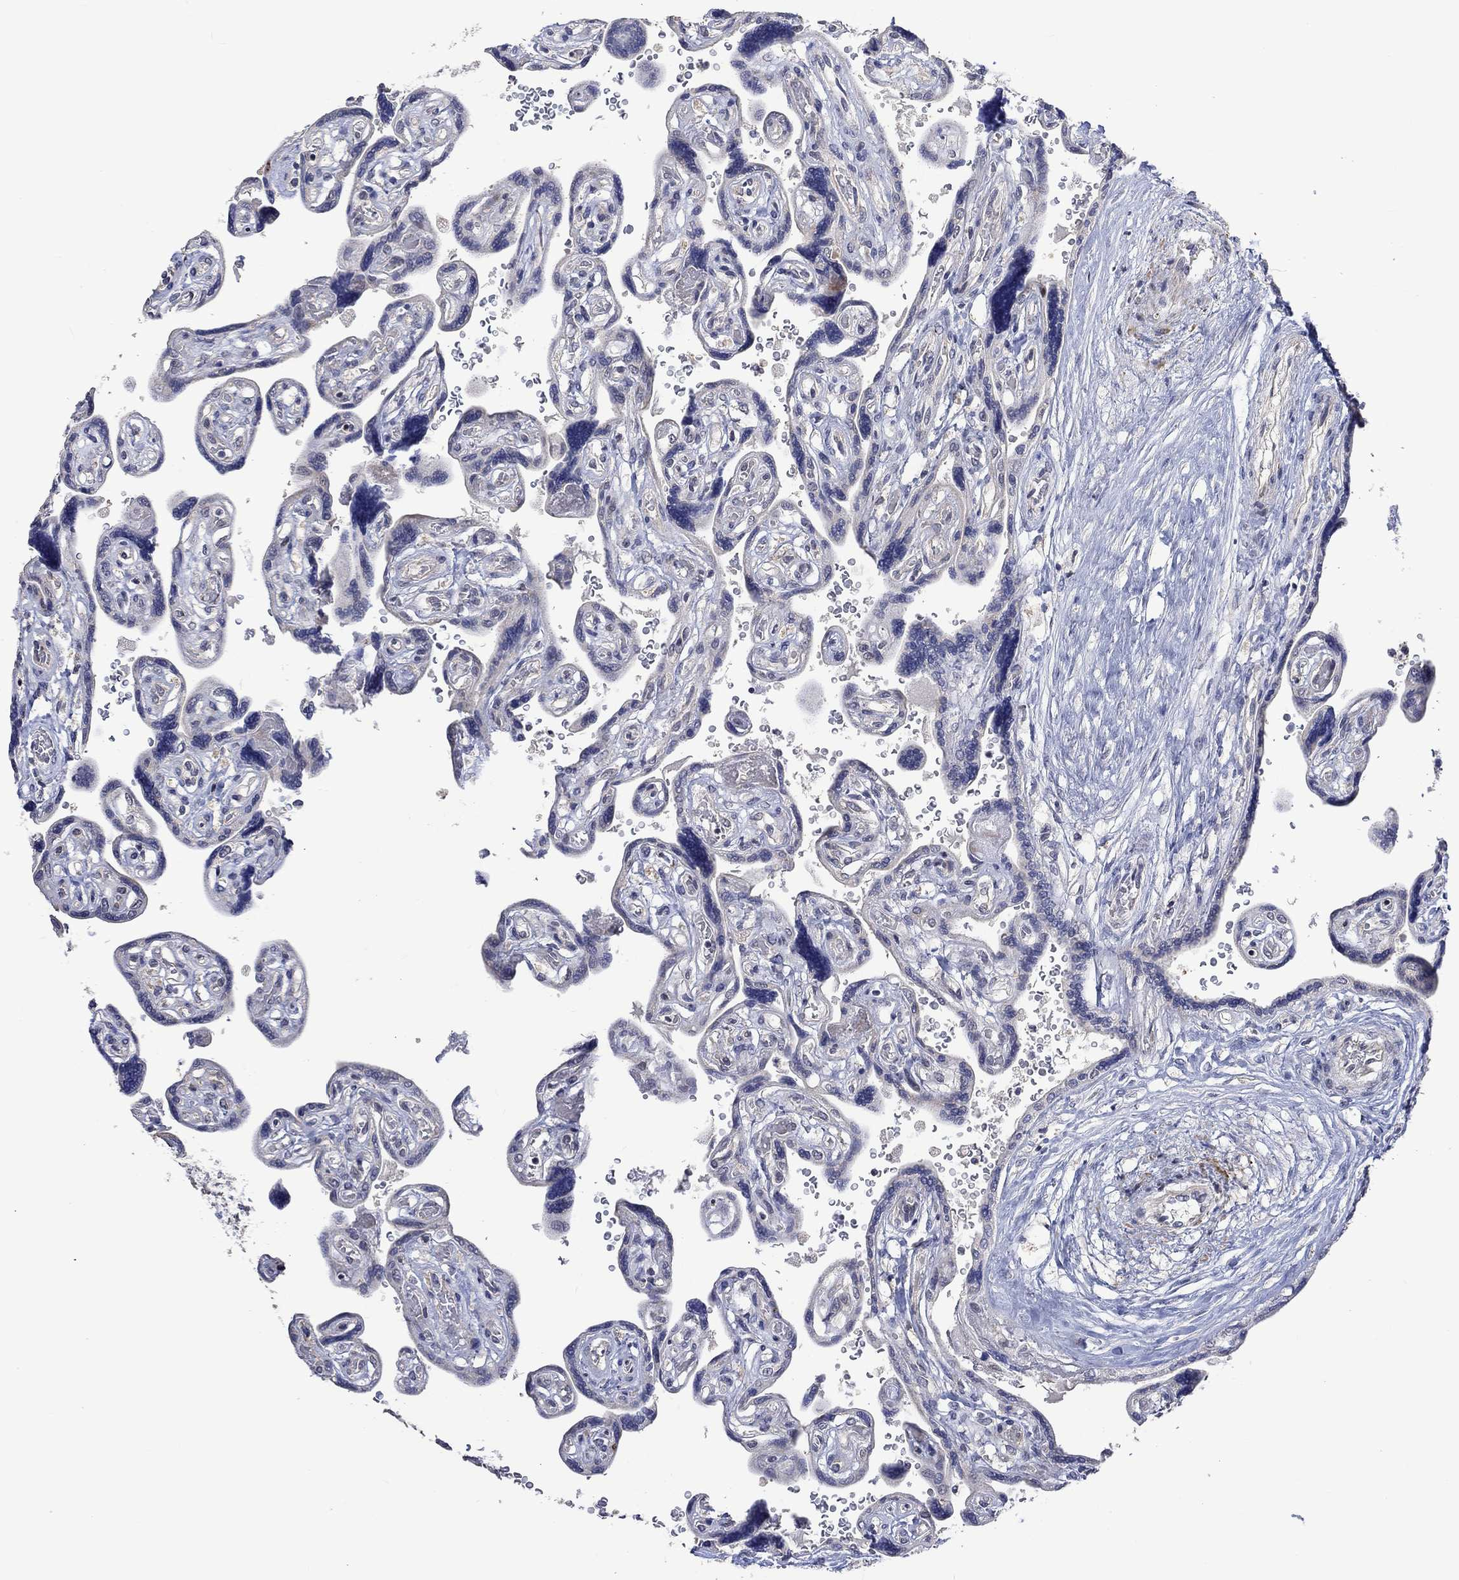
{"staining": {"intensity": "weak", "quantity": "25%-75%", "location": "cytoplasmic/membranous"}, "tissue": "placenta", "cell_type": "Decidual cells", "image_type": "normal", "snomed": [{"axis": "morphology", "description": "Normal tissue, NOS"}, {"axis": "topography", "description": "Placenta"}], "caption": "A photomicrograph showing weak cytoplasmic/membranous staining in approximately 25%-75% of decidual cells in benign placenta, as visualized by brown immunohistochemical staining.", "gene": "SLC48A1", "patient": {"sex": "female", "age": 32}}